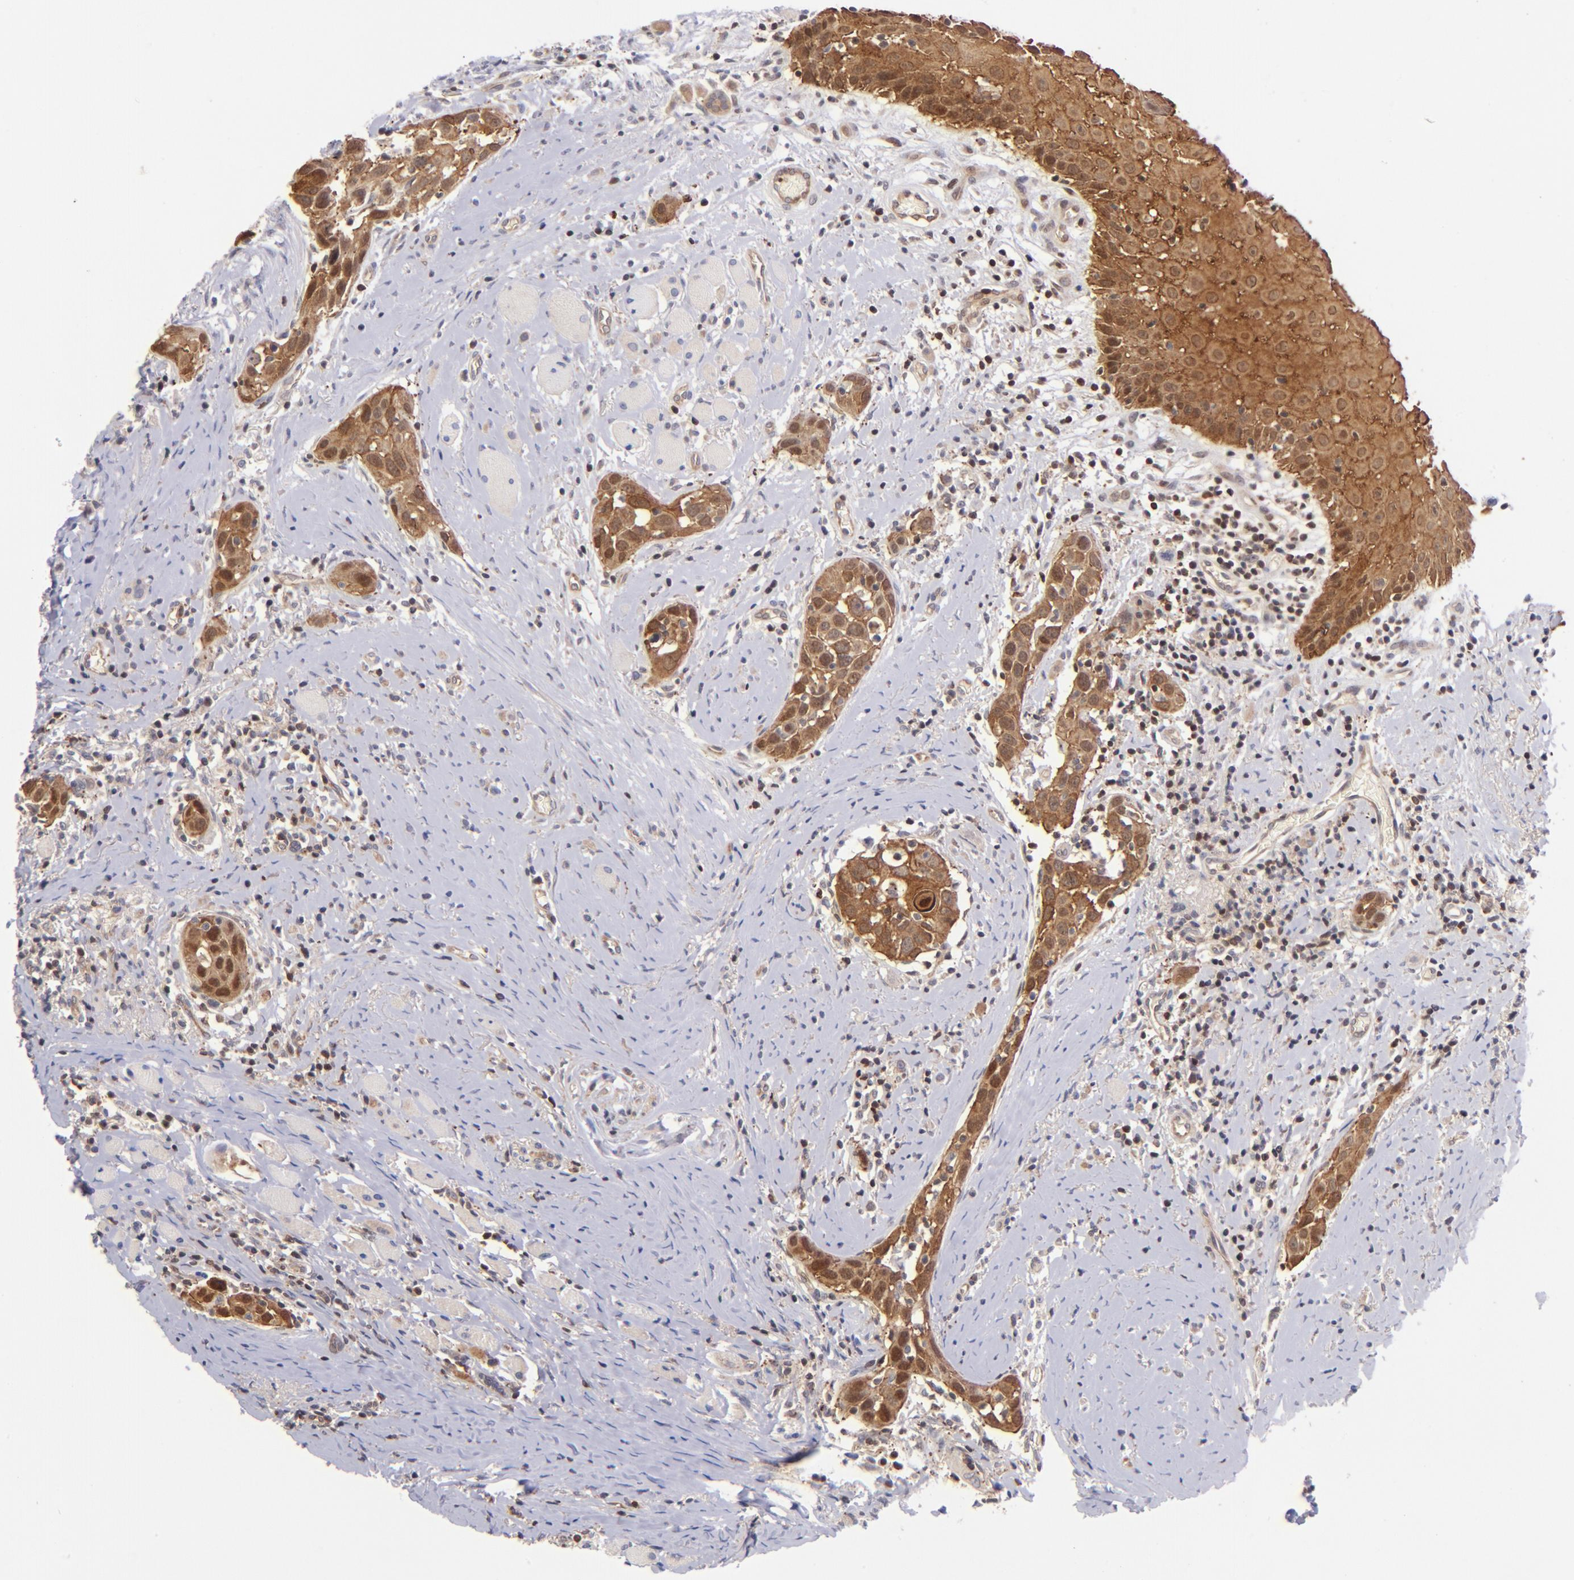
{"staining": {"intensity": "strong", "quantity": ">75%", "location": "cytoplasmic/membranous,nuclear"}, "tissue": "head and neck cancer", "cell_type": "Tumor cells", "image_type": "cancer", "snomed": [{"axis": "morphology", "description": "Squamous cell carcinoma, NOS"}, {"axis": "topography", "description": "Oral tissue"}, {"axis": "topography", "description": "Head-Neck"}], "caption": "Immunohistochemistry (IHC) micrograph of human head and neck cancer stained for a protein (brown), which displays high levels of strong cytoplasmic/membranous and nuclear staining in about >75% of tumor cells.", "gene": "YWHAB", "patient": {"sex": "female", "age": 50}}